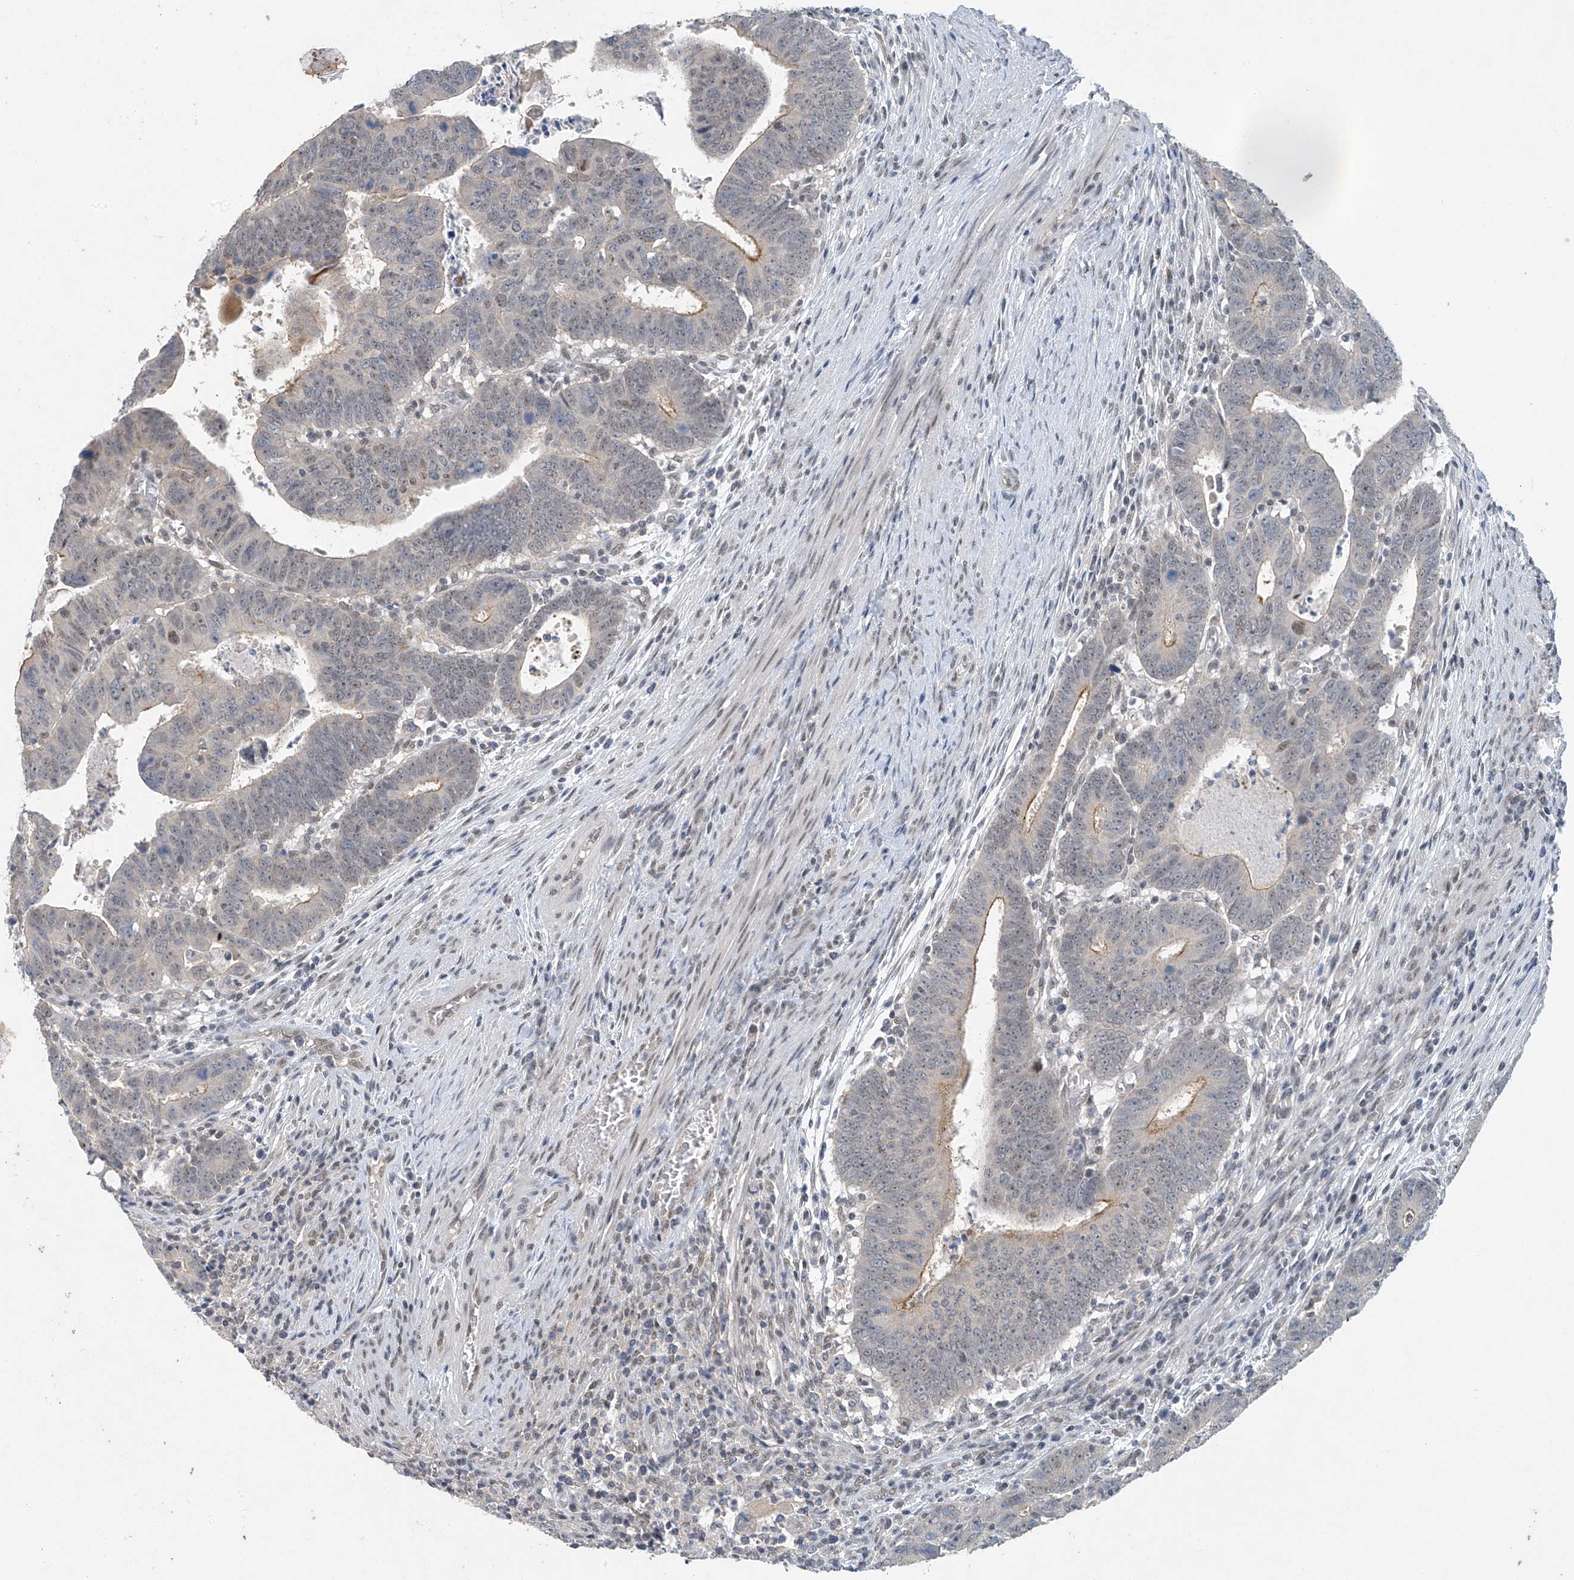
{"staining": {"intensity": "weak", "quantity": "<25%", "location": "cytoplasmic/membranous"}, "tissue": "colorectal cancer", "cell_type": "Tumor cells", "image_type": "cancer", "snomed": [{"axis": "morphology", "description": "Normal tissue, NOS"}, {"axis": "morphology", "description": "Adenocarcinoma, NOS"}, {"axis": "topography", "description": "Rectum"}], "caption": "High power microscopy photomicrograph of an immunohistochemistry histopathology image of colorectal cancer (adenocarcinoma), revealing no significant expression in tumor cells. (Brightfield microscopy of DAB (3,3'-diaminobenzidine) immunohistochemistry (IHC) at high magnification).", "gene": "TAF8", "patient": {"sex": "female", "age": 65}}